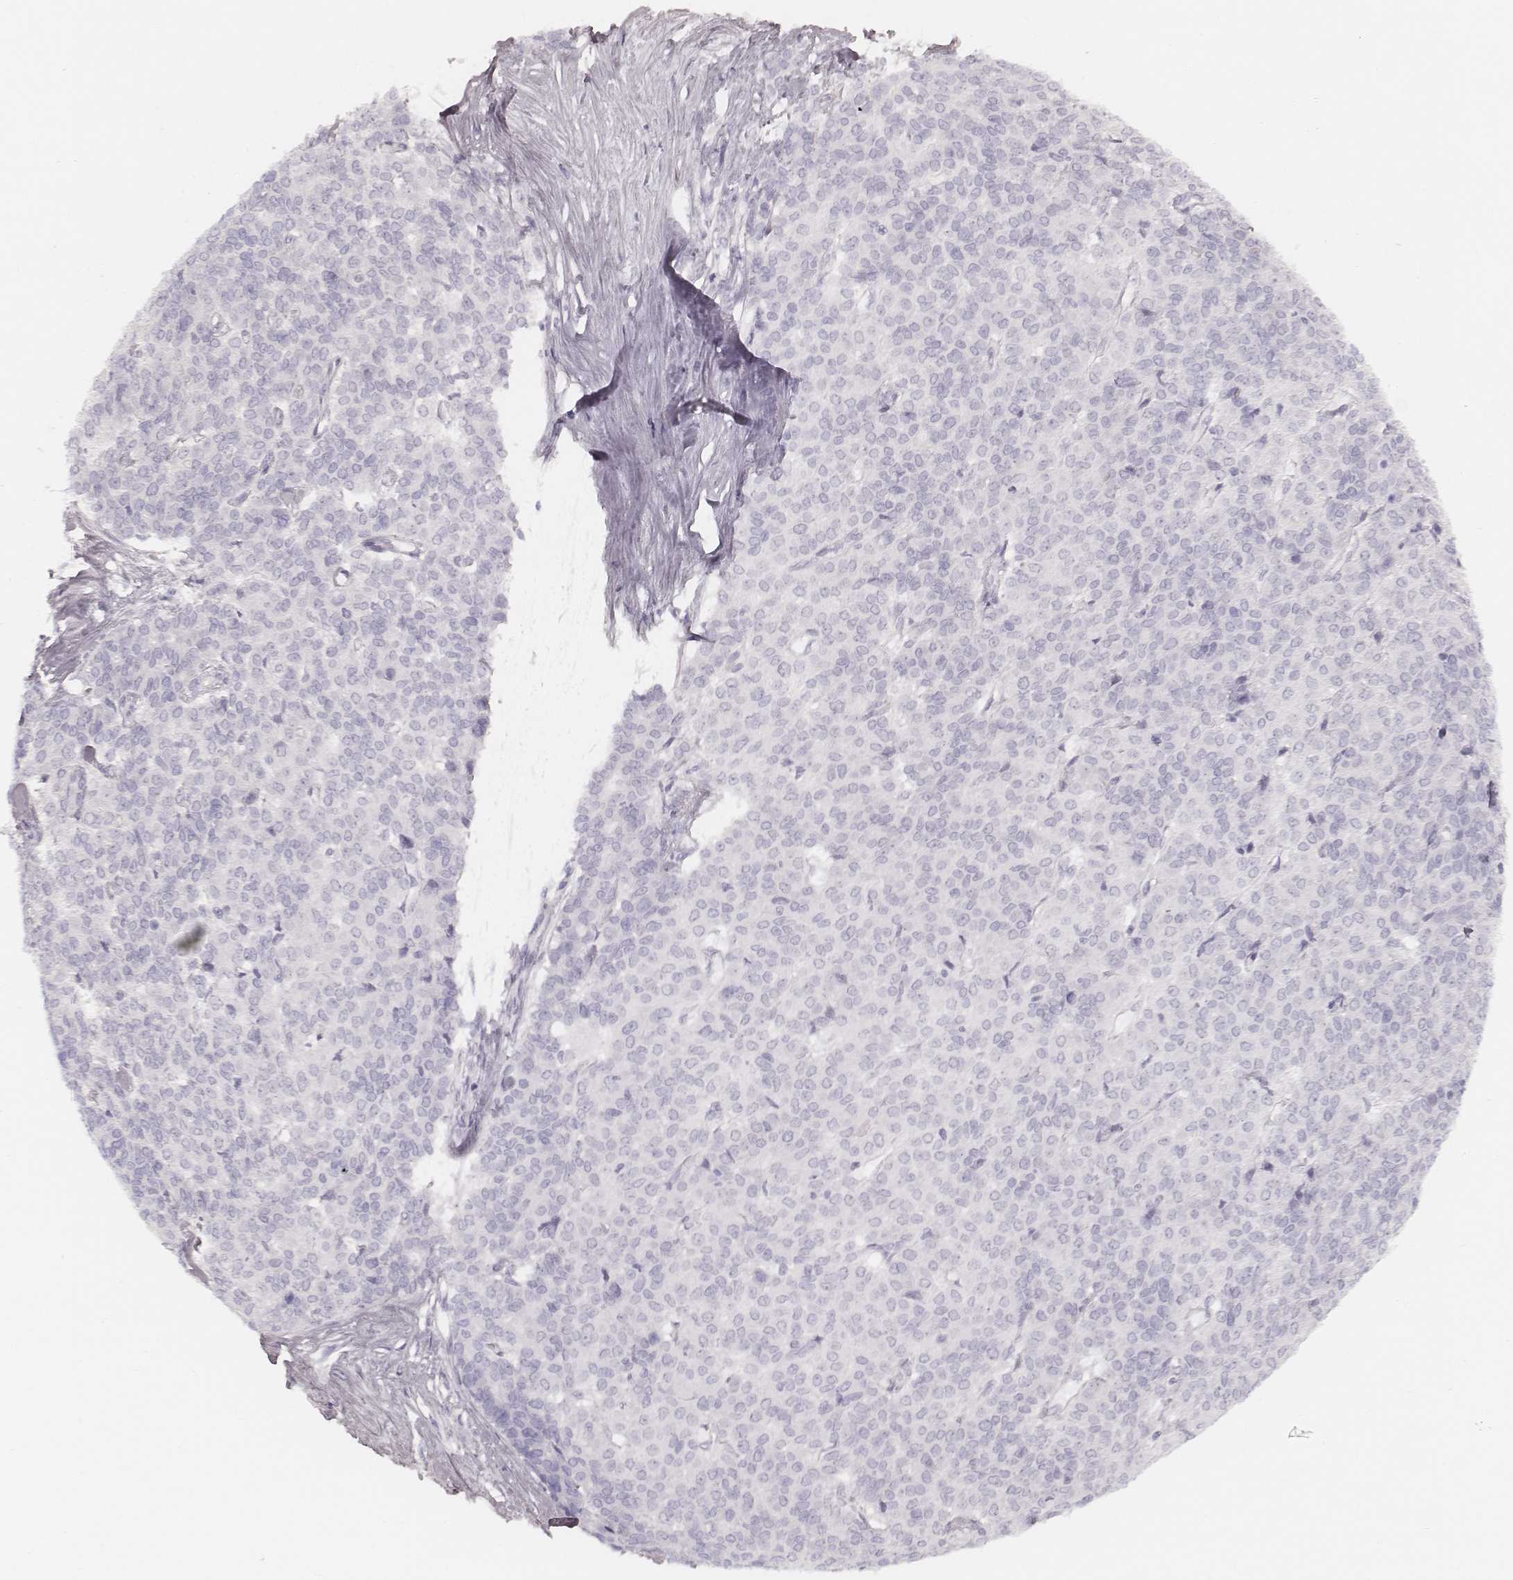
{"staining": {"intensity": "negative", "quantity": "none", "location": "none"}, "tissue": "liver cancer", "cell_type": "Tumor cells", "image_type": "cancer", "snomed": [{"axis": "morphology", "description": "Cholangiocarcinoma"}, {"axis": "topography", "description": "Liver"}], "caption": "The histopathology image demonstrates no staining of tumor cells in liver cancer.", "gene": "KRT34", "patient": {"sex": "female", "age": 47}}